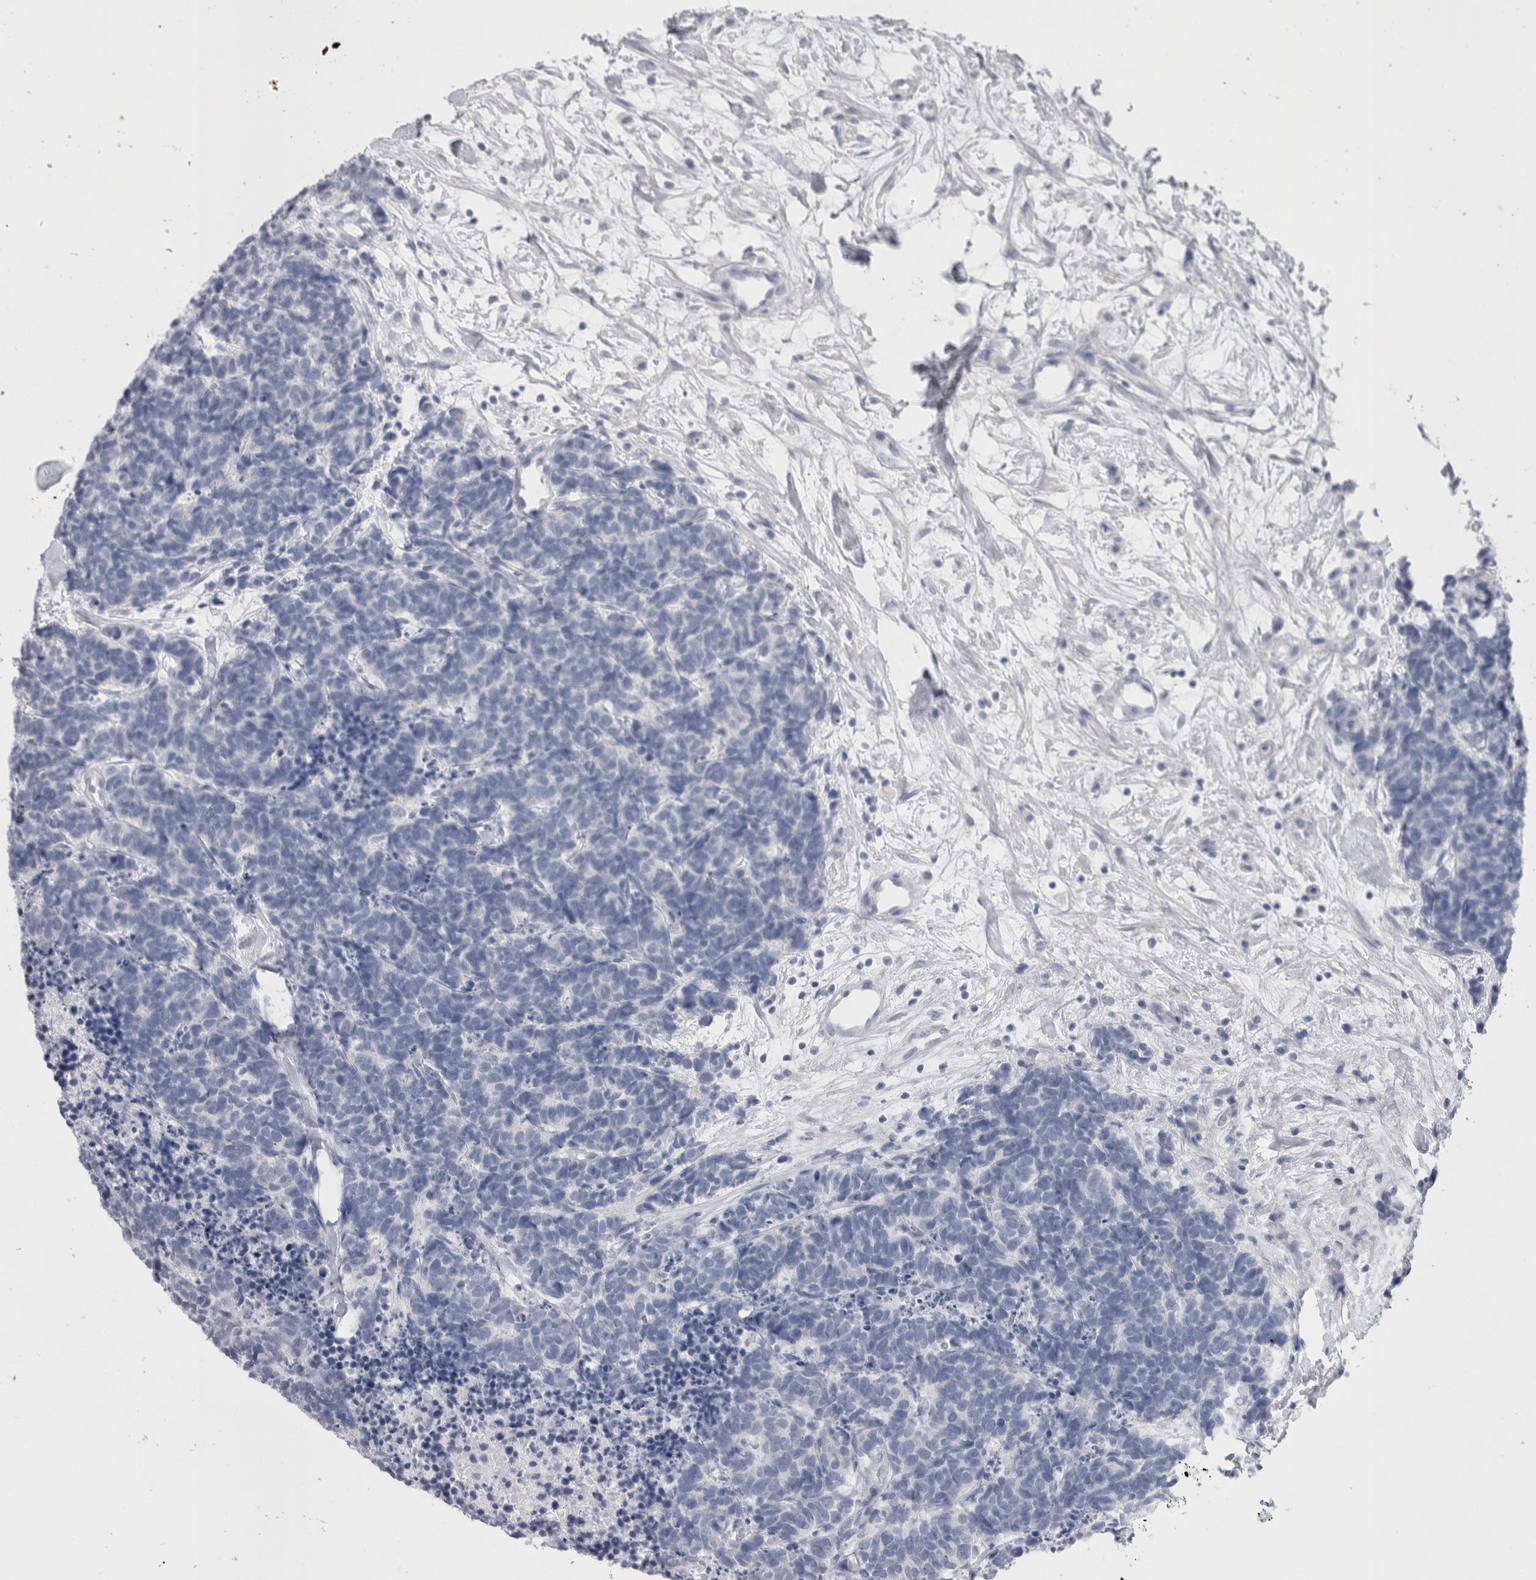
{"staining": {"intensity": "negative", "quantity": "none", "location": "none"}, "tissue": "carcinoid", "cell_type": "Tumor cells", "image_type": "cancer", "snomed": [{"axis": "morphology", "description": "Carcinoma, NOS"}, {"axis": "morphology", "description": "Carcinoid, malignant, NOS"}, {"axis": "topography", "description": "Urinary bladder"}], "caption": "A high-resolution image shows IHC staining of carcinoma, which displays no significant expression in tumor cells.", "gene": "MSMB", "patient": {"sex": "male", "age": 57}}